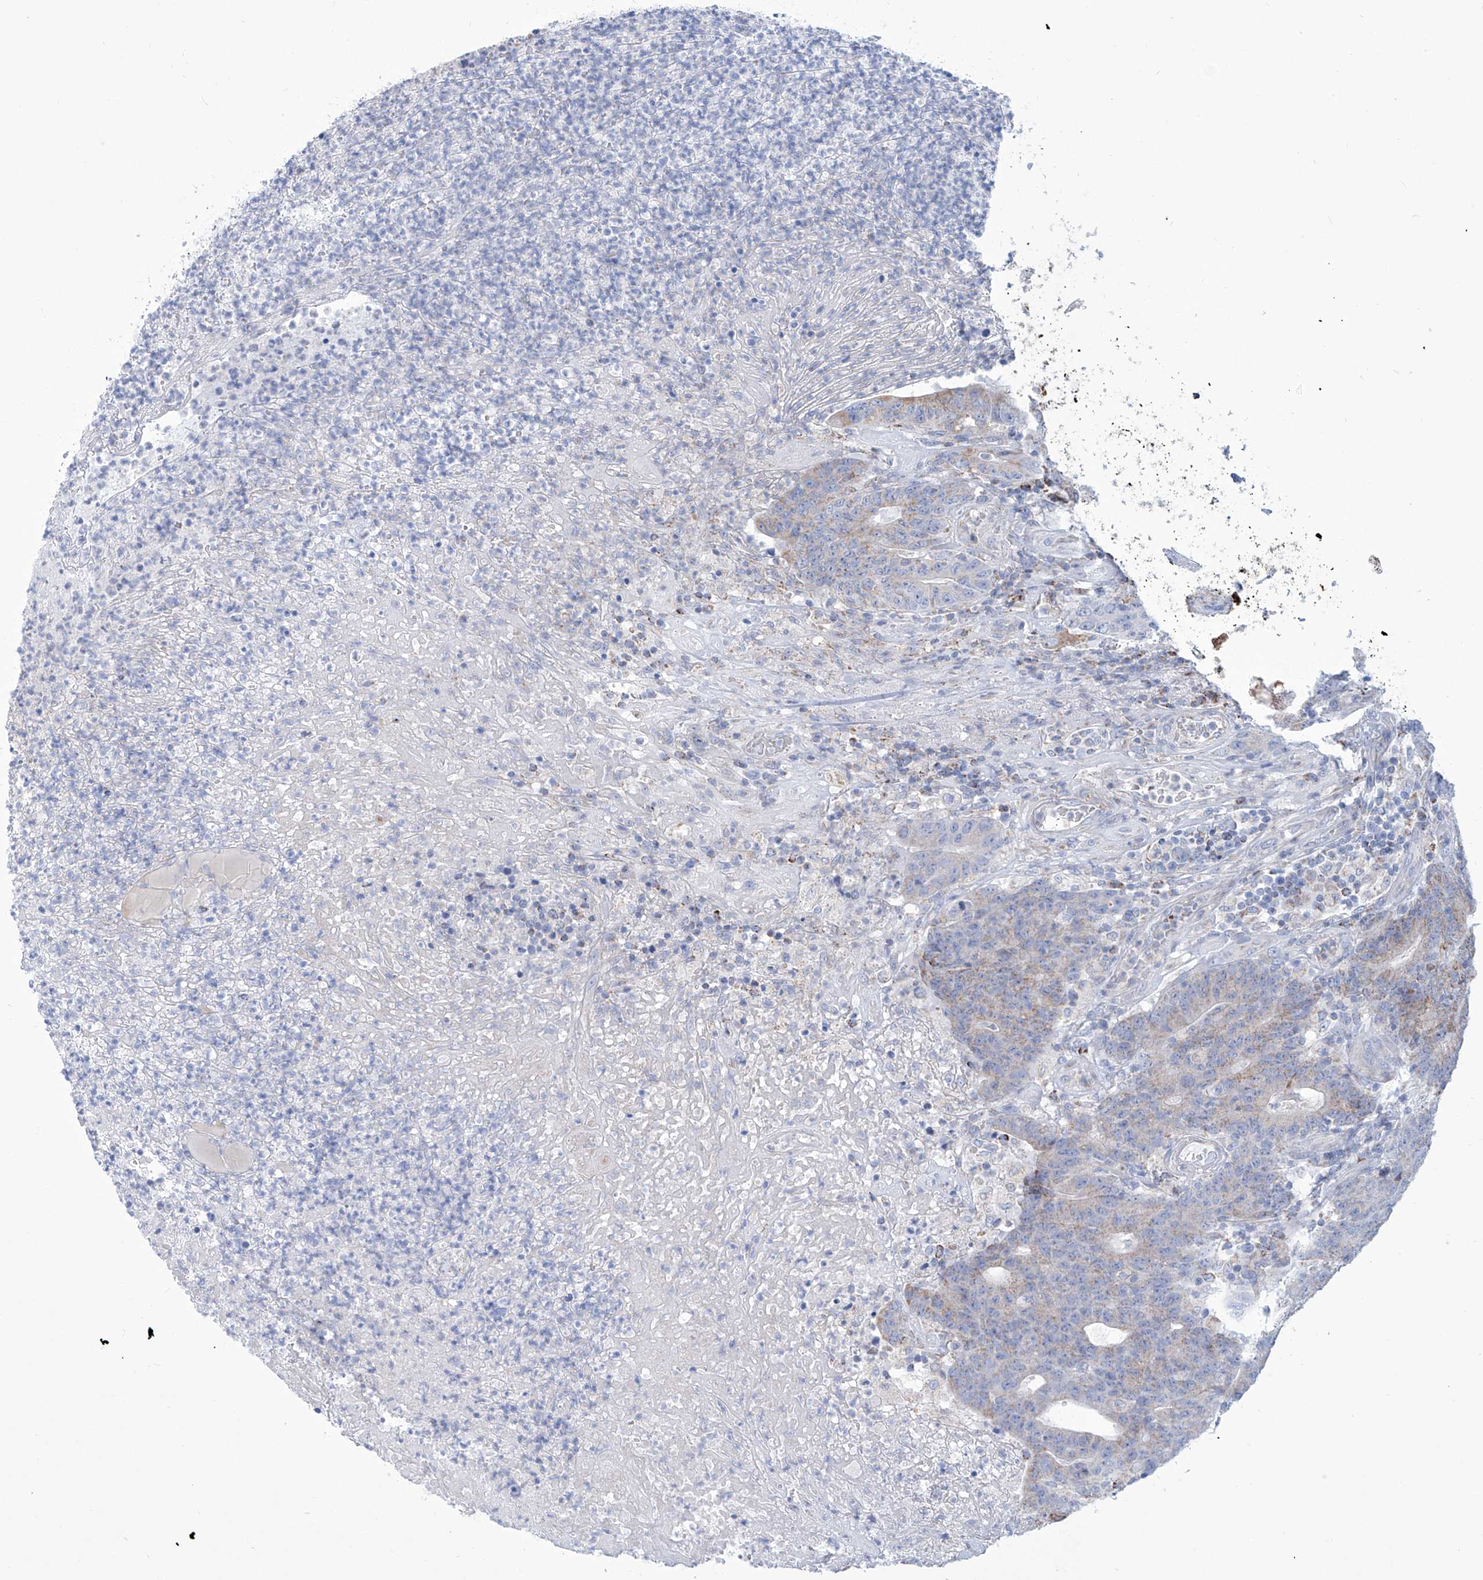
{"staining": {"intensity": "weak", "quantity": "25%-75%", "location": "cytoplasmic/membranous"}, "tissue": "colorectal cancer", "cell_type": "Tumor cells", "image_type": "cancer", "snomed": [{"axis": "morphology", "description": "Normal tissue, NOS"}, {"axis": "morphology", "description": "Adenocarcinoma, NOS"}, {"axis": "topography", "description": "Colon"}], "caption": "This is an image of IHC staining of colorectal cancer, which shows weak positivity in the cytoplasmic/membranous of tumor cells.", "gene": "ALDH6A1", "patient": {"sex": "female", "age": 75}}